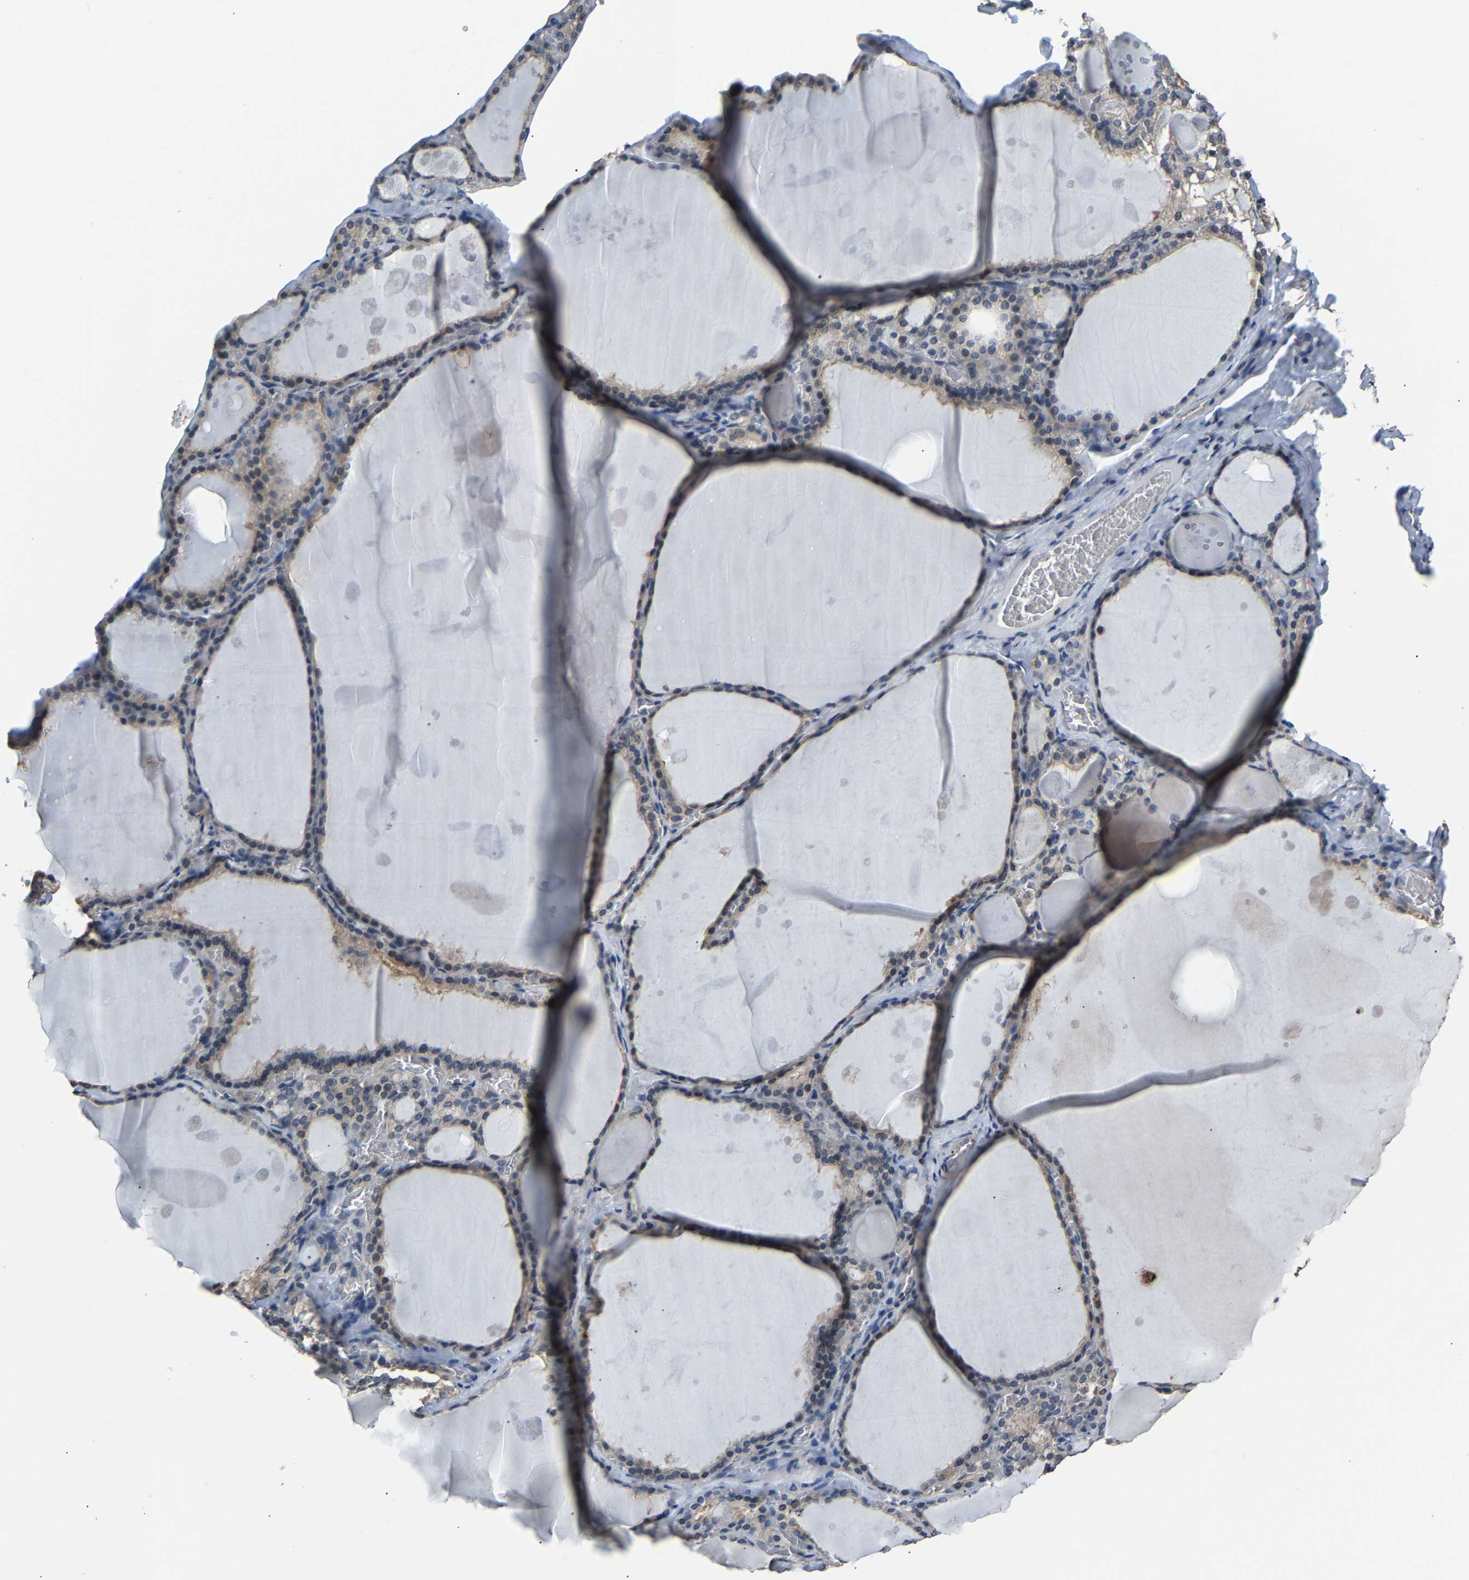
{"staining": {"intensity": "weak", "quantity": "25%-75%", "location": "cytoplasmic/membranous"}, "tissue": "thyroid gland", "cell_type": "Glandular cells", "image_type": "normal", "snomed": [{"axis": "morphology", "description": "Normal tissue, NOS"}, {"axis": "topography", "description": "Thyroid gland"}], "caption": "This photomicrograph exhibits unremarkable thyroid gland stained with immunohistochemistry to label a protein in brown. The cytoplasmic/membranous of glandular cells show weak positivity for the protein. Nuclei are counter-stained blue.", "gene": "ABCC9", "patient": {"sex": "male", "age": 56}}